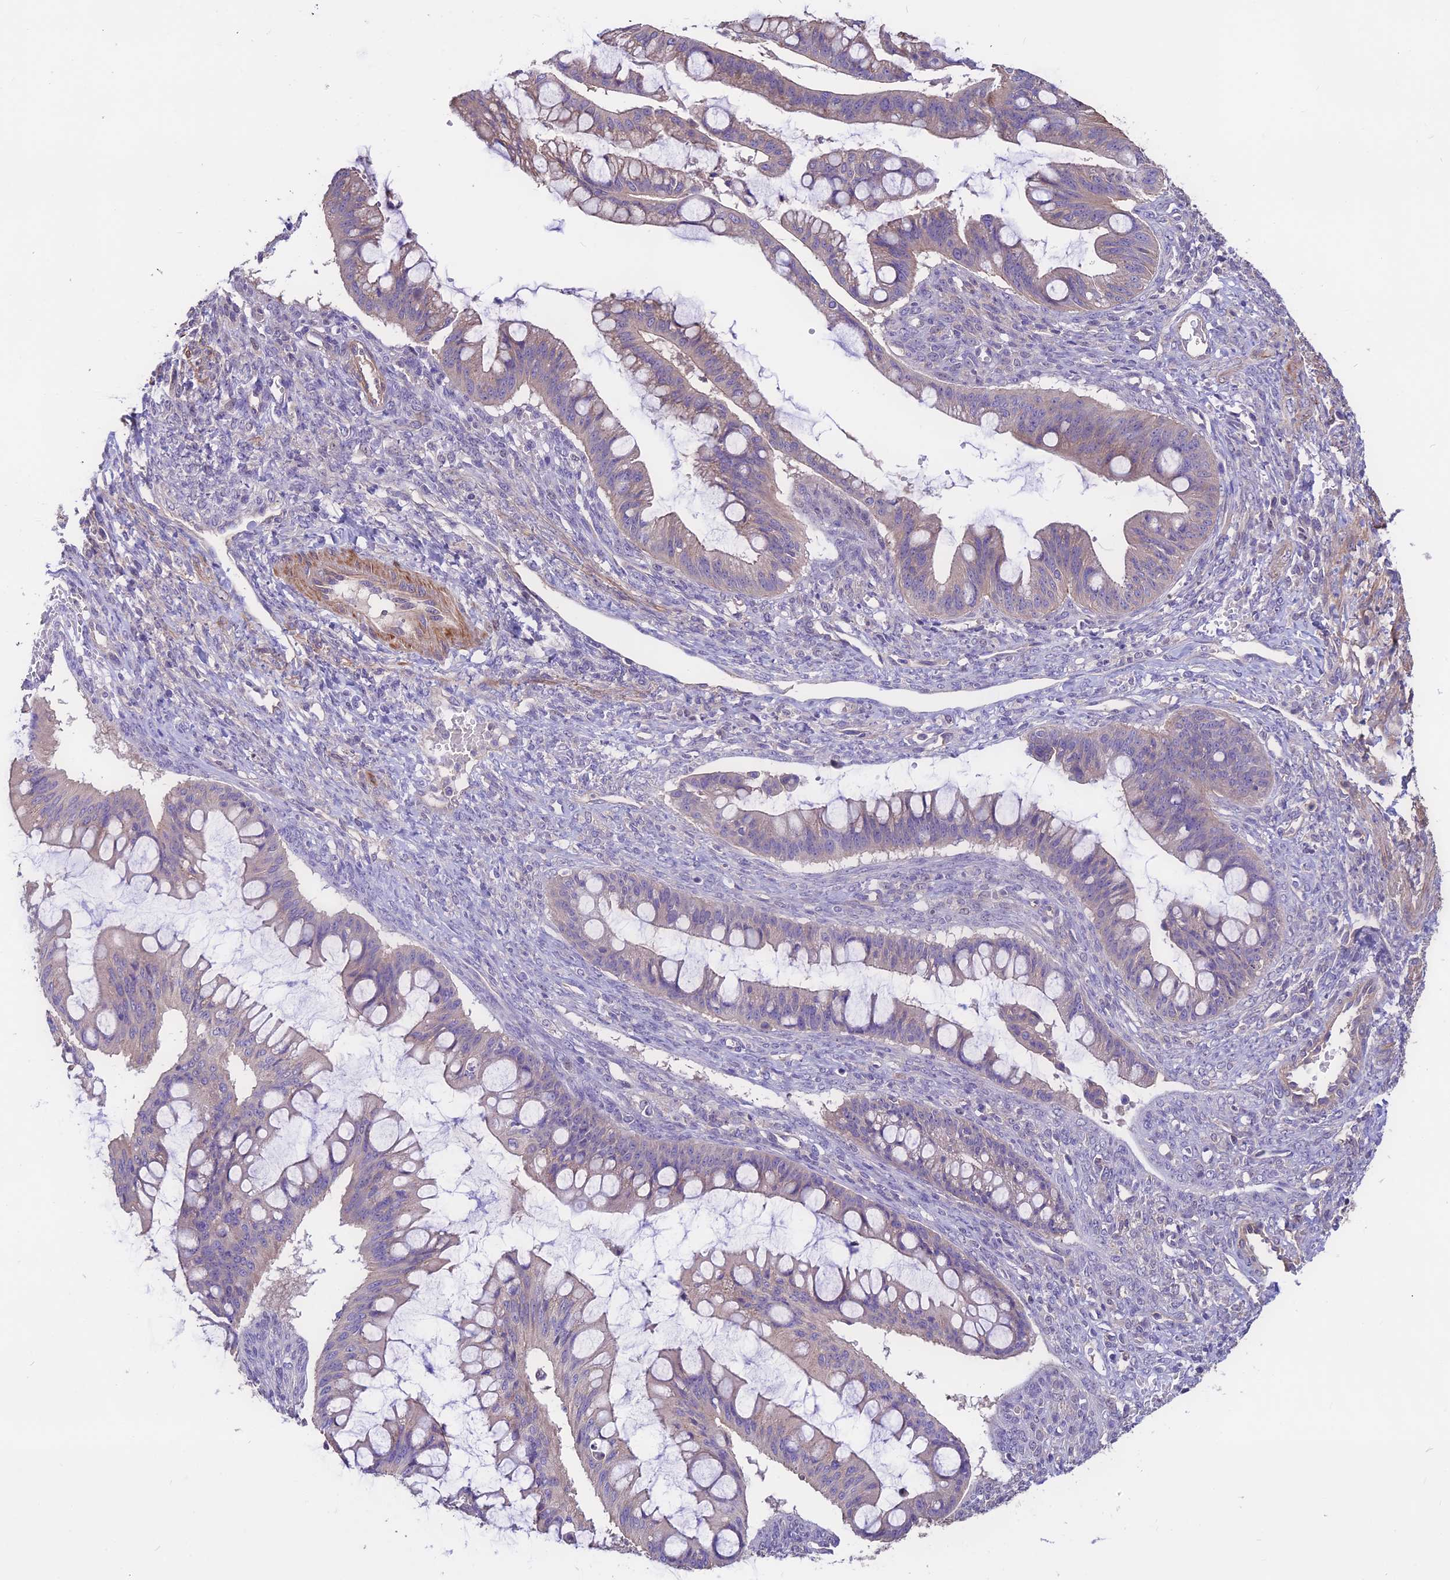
{"staining": {"intensity": "weak", "quantity": "<25%", "location": "cytoplasmic/membranous"}, "tissue": "ovarian cancer", "cell_type": "Tumor cells", "image_type": "cancer", "snomed": [{"axis": "morphology", "description": "Cystadenocarcinoma, mucinous, NOS"}, {"axis": "topography", "description": "Ovary"}], "caption": "Ovarian mucinous cystadenocarcinoma stained for a protein using immunohistochemistry exhibits no positivity tumor cells.", "gene": "ANO3", "patient": {"sex": "female", "age": 73}}